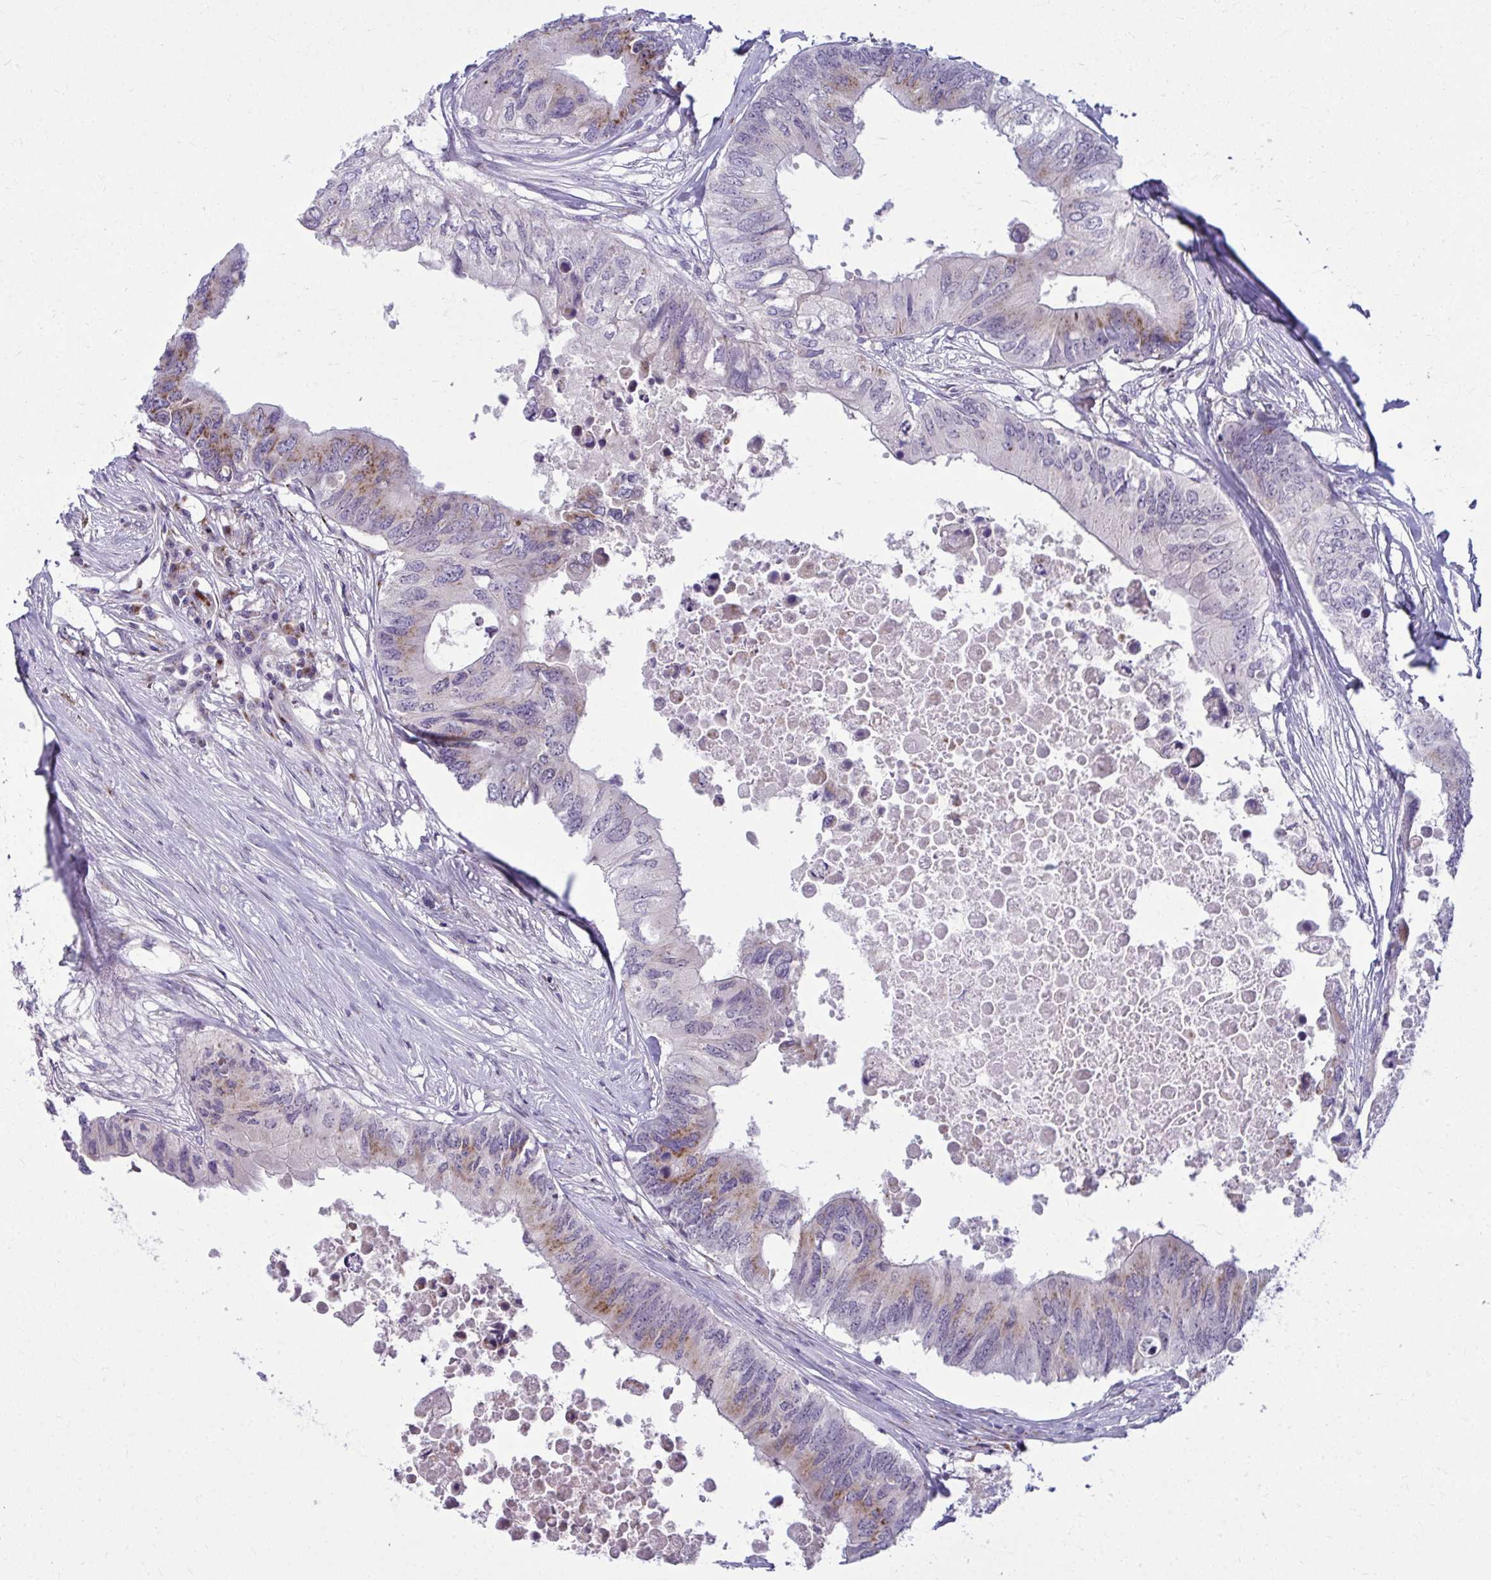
{"staining": {"intensity": "moderate", "quantity": "25%-75%", "location": "cytoplasmic/membranous"}, "tissue": "colorectal cancer", "cell_type": "Tumor cells", "image_type": "cancer", "snomed": [{"axis": "morphology", "description": "Adenocarcinoma, NOS"}, {"axis": "topography", "description": "Colon"}], "caption": "An IHC histopathology image of tumor tissue is shown. Protein staining in brown shows moderate cytoplasmic/membranous positivity in colorectal cancer (adenocarcinoma) within tumor cells.", "gene": "DTX4", "patient": {"sex": "male", "age": 71}}